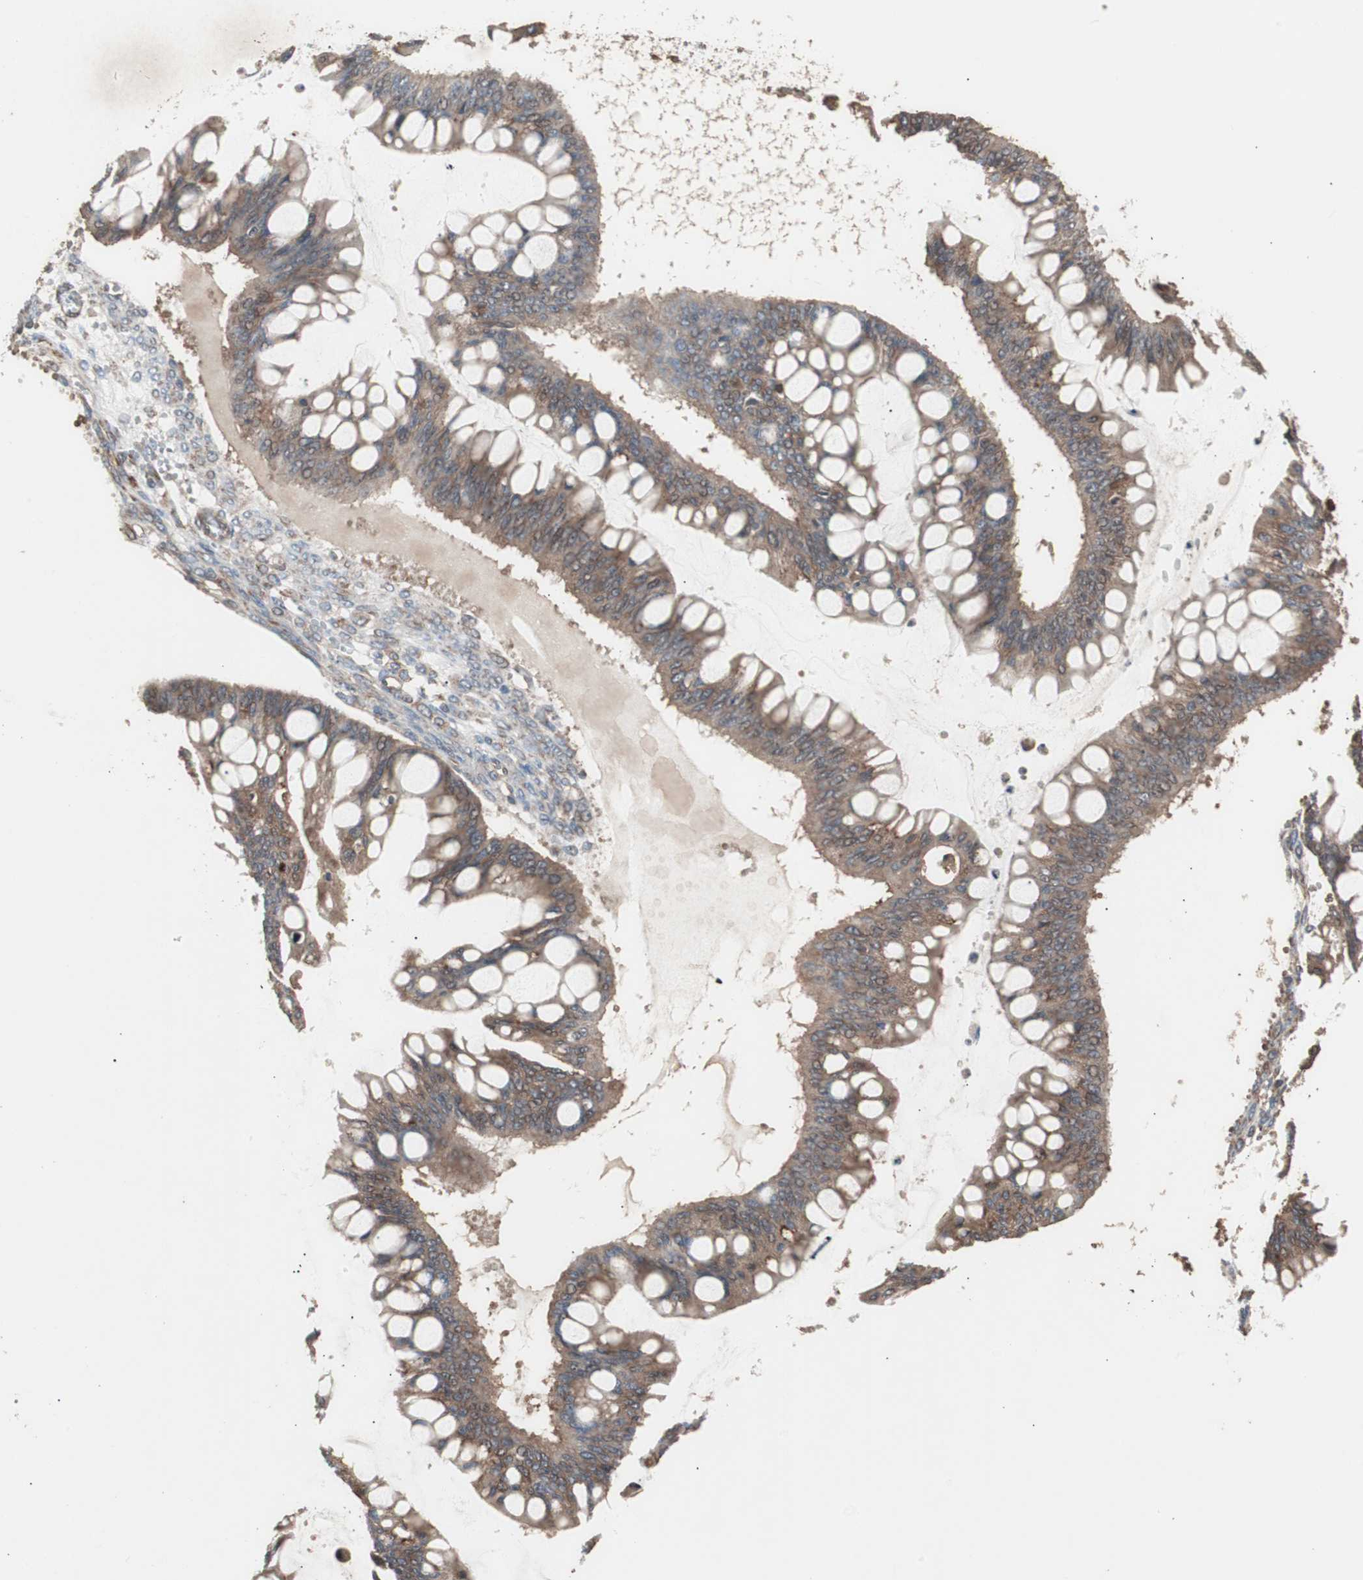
{"staining": {"intensity": "weak", "quantity": ">75%", "location": "cytoplasmic/membranous"}, "tissue": "ovarian cancer", "cell_type": "Tumor cells", "image_type": "cancer", "snomed": [{"axis": "morphology", "description": "Cystadenocarcinoma, mucinous, NOS"}, {"axis": "topography", "description": "Ovary"}], "caption": "Protein analysis of ovarian cancer (mucinous cystadenocarcinoma) tissue displays weak cytoplasmic/membranous positivity in about >75% of tumor cells.", "gene": "LZTS1", "patient": {"sex": "female", "age": 73}}